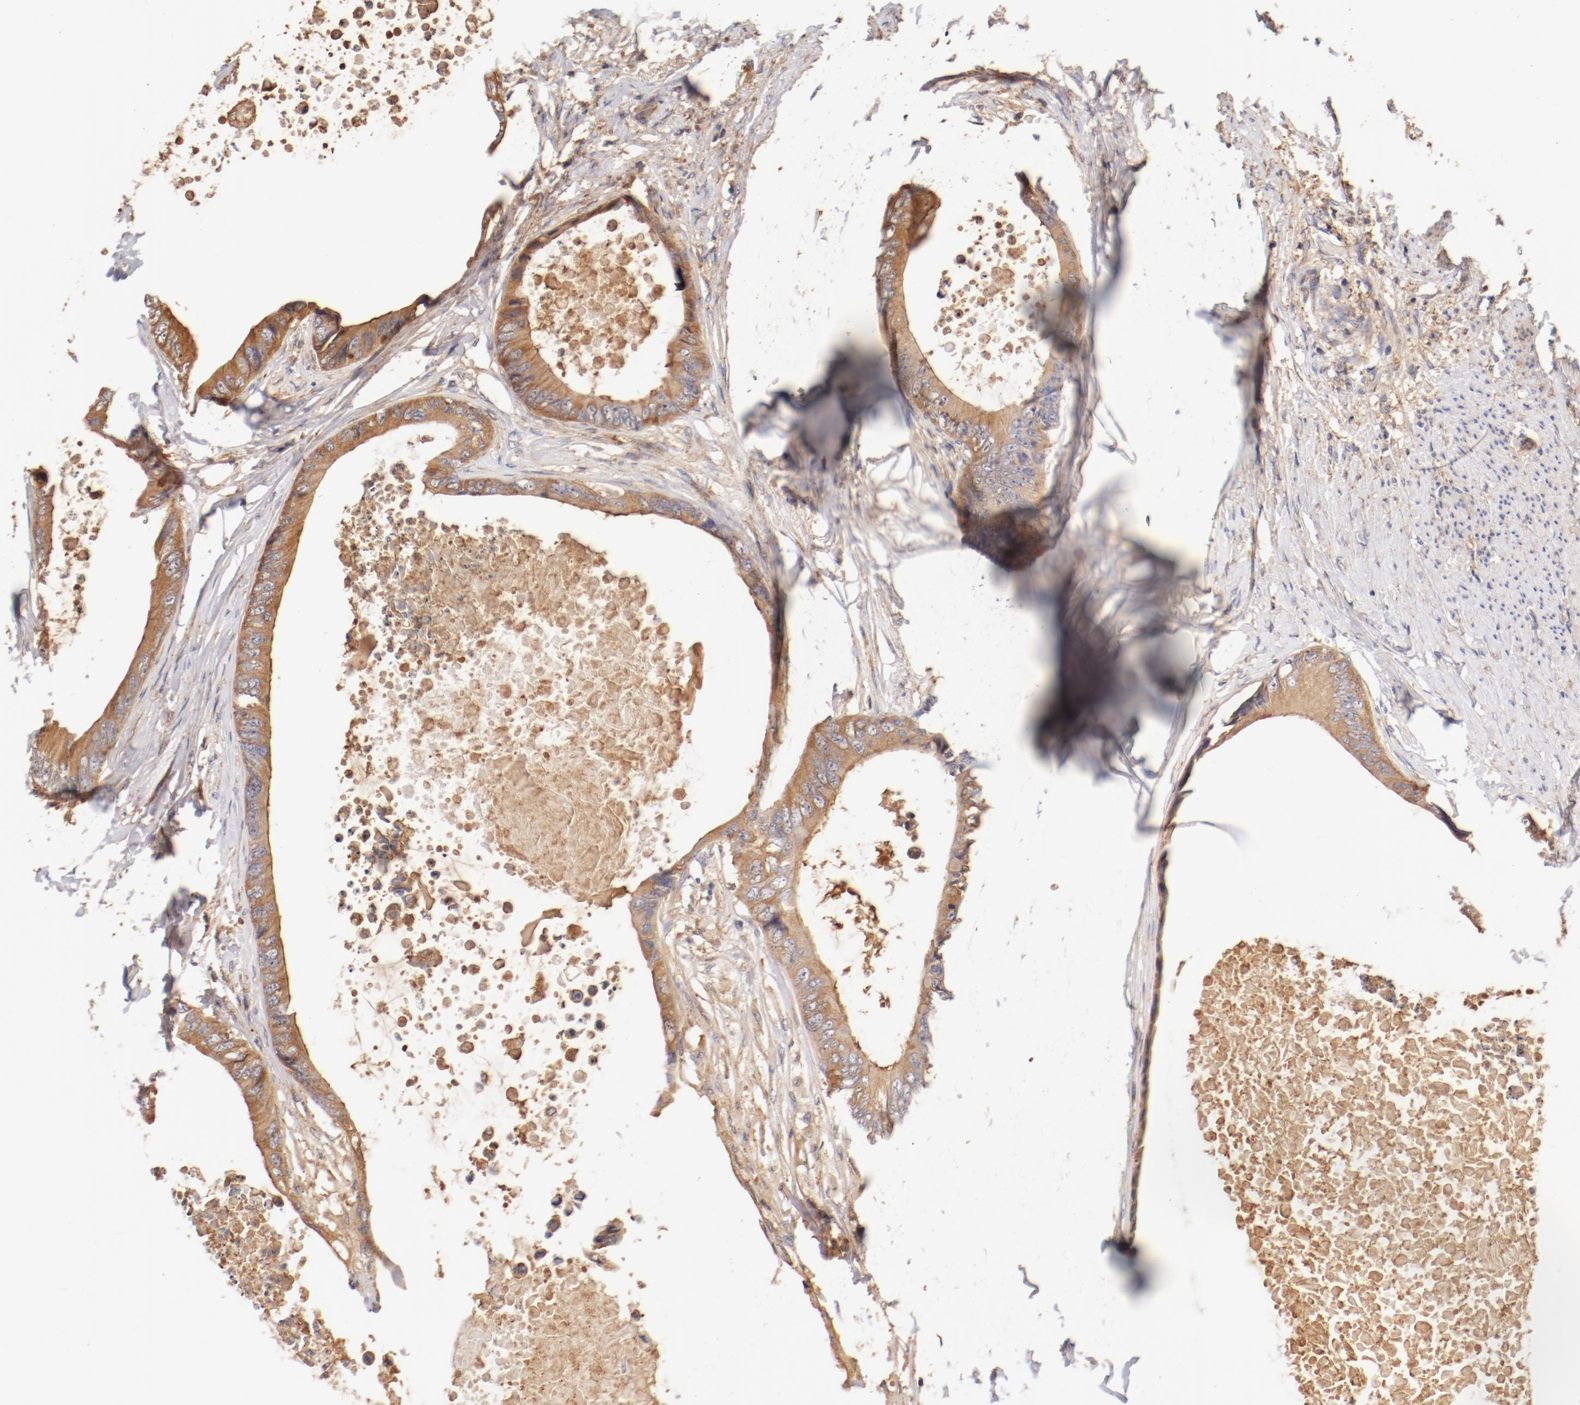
{"staining": {"intensity": "moderate", "quantity": ">75%", "location": "cytoplasmic/membranous"}, "tissue": "colorectal cancer", "cell_type": "Tumor cells", "image_type": "cancer", "snomed": [{"axis": "morphology", "description": "Normal tissue, NOS"}, {"axis": "morphology", "description": "Adenocarcinoma, NOS"}, {"axis": "topography", "description": "Rectum"}, {"axis": "topography", "description": "Peripheral nerve tissue"}], "caption": "Approximately >75% of tumor cells in human colorectal cancer (adenocarcinoma) reveal moderate cytoplasmic/membranous protein expression as visualized by brown immunohistochemical staining.", "gene": "FCMR", "patient": {"sex": "female", "age": 77}}